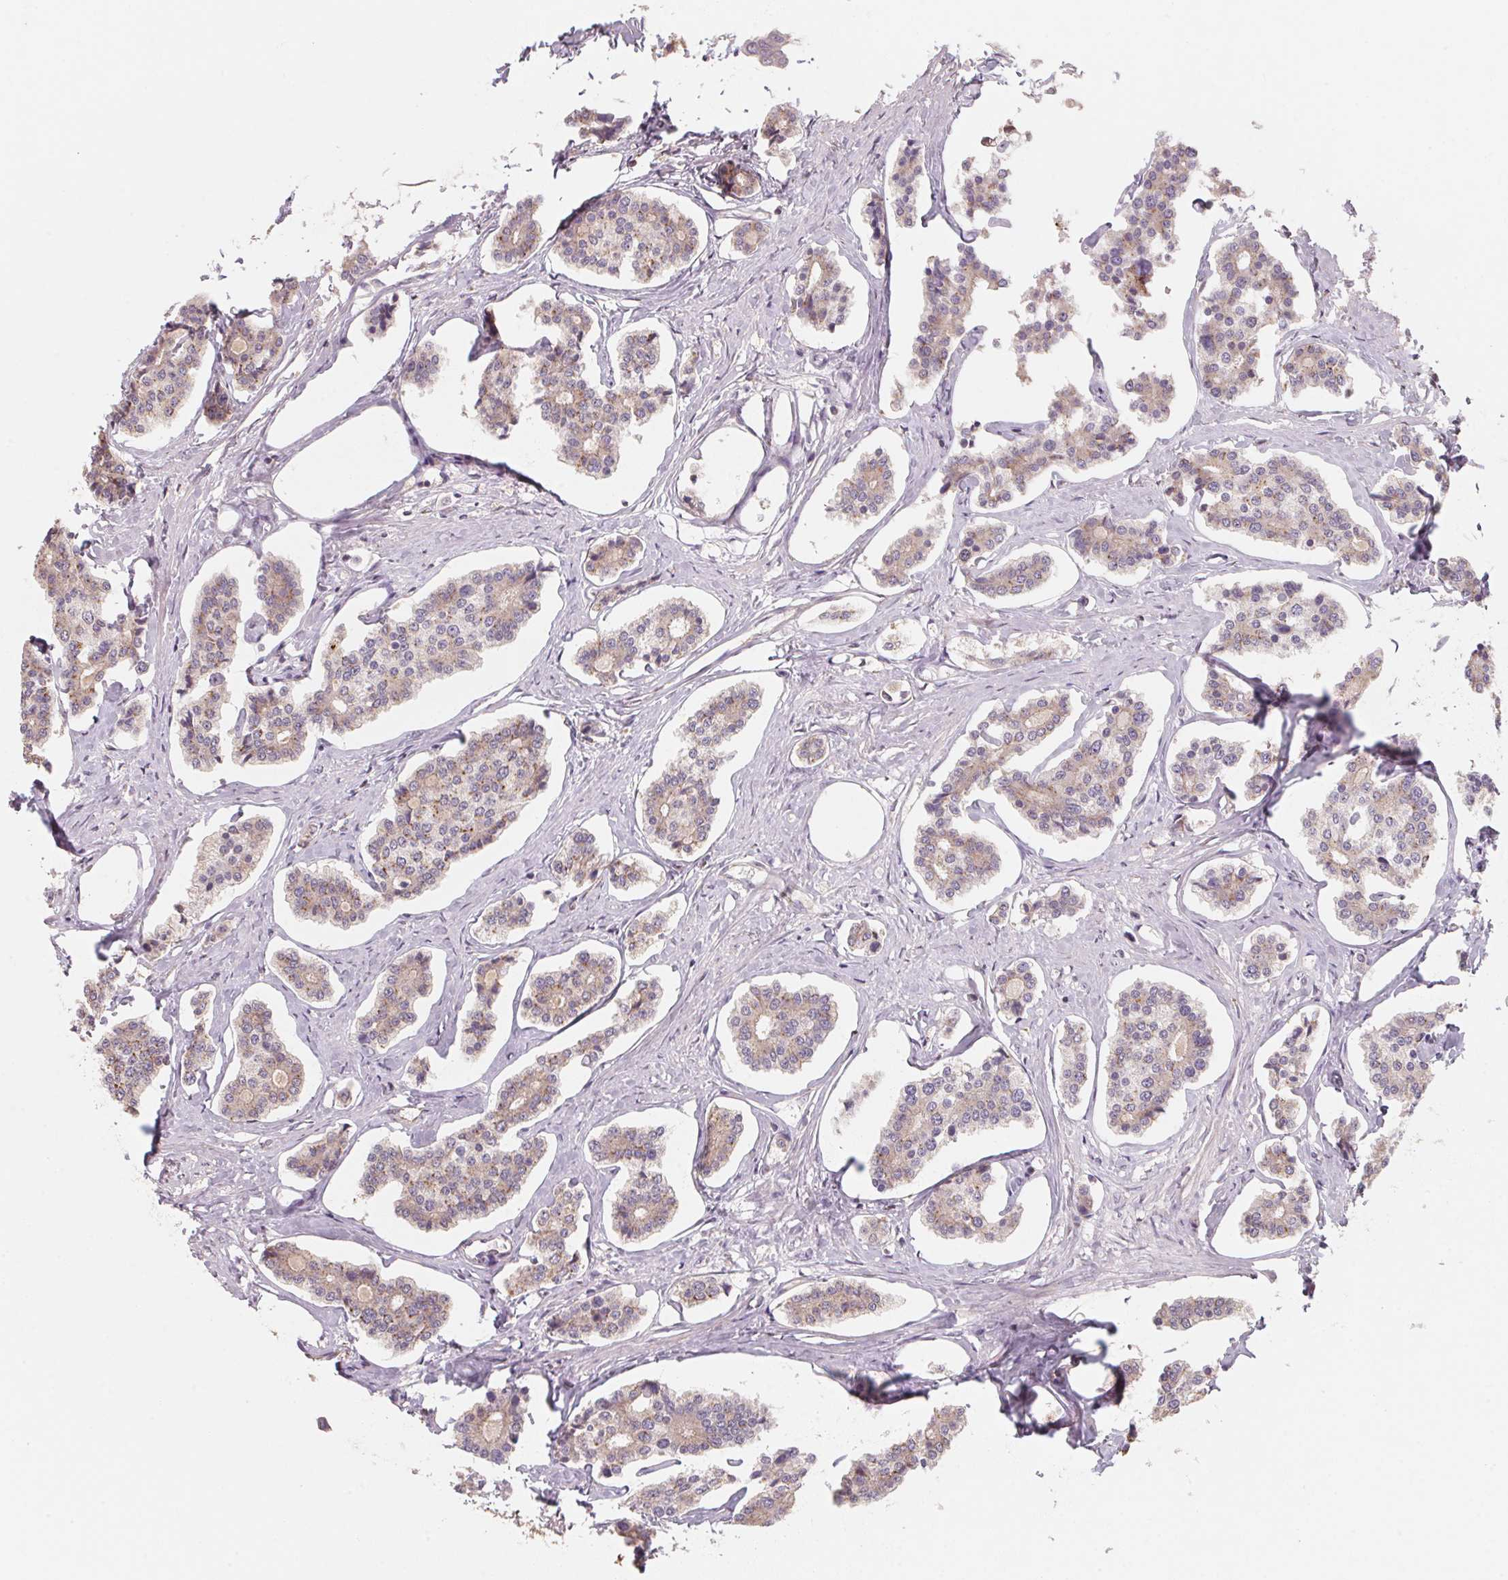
{"staining": {"intensity": "weak", "quantity": "25%-75%", "location": "cytoplasmic/membranous"}, "tissue": "carcinoid", "cell_type": "Tumor cells", "image_type": "cancer", "snomed": [{"axis": "morphology", "description": "Carcinoid, malignant, NOS"}, {"axis": "topography", "description": "Small intestine"}], "caption": "Immunohistochemical staining of human carcinoid exhibits low levels of weak cytoplasmic/membranous staining in about 25%-75% of tumor cells.", "gene": "TSPAN12", "patient": {"sex": "female", "age": 65}}